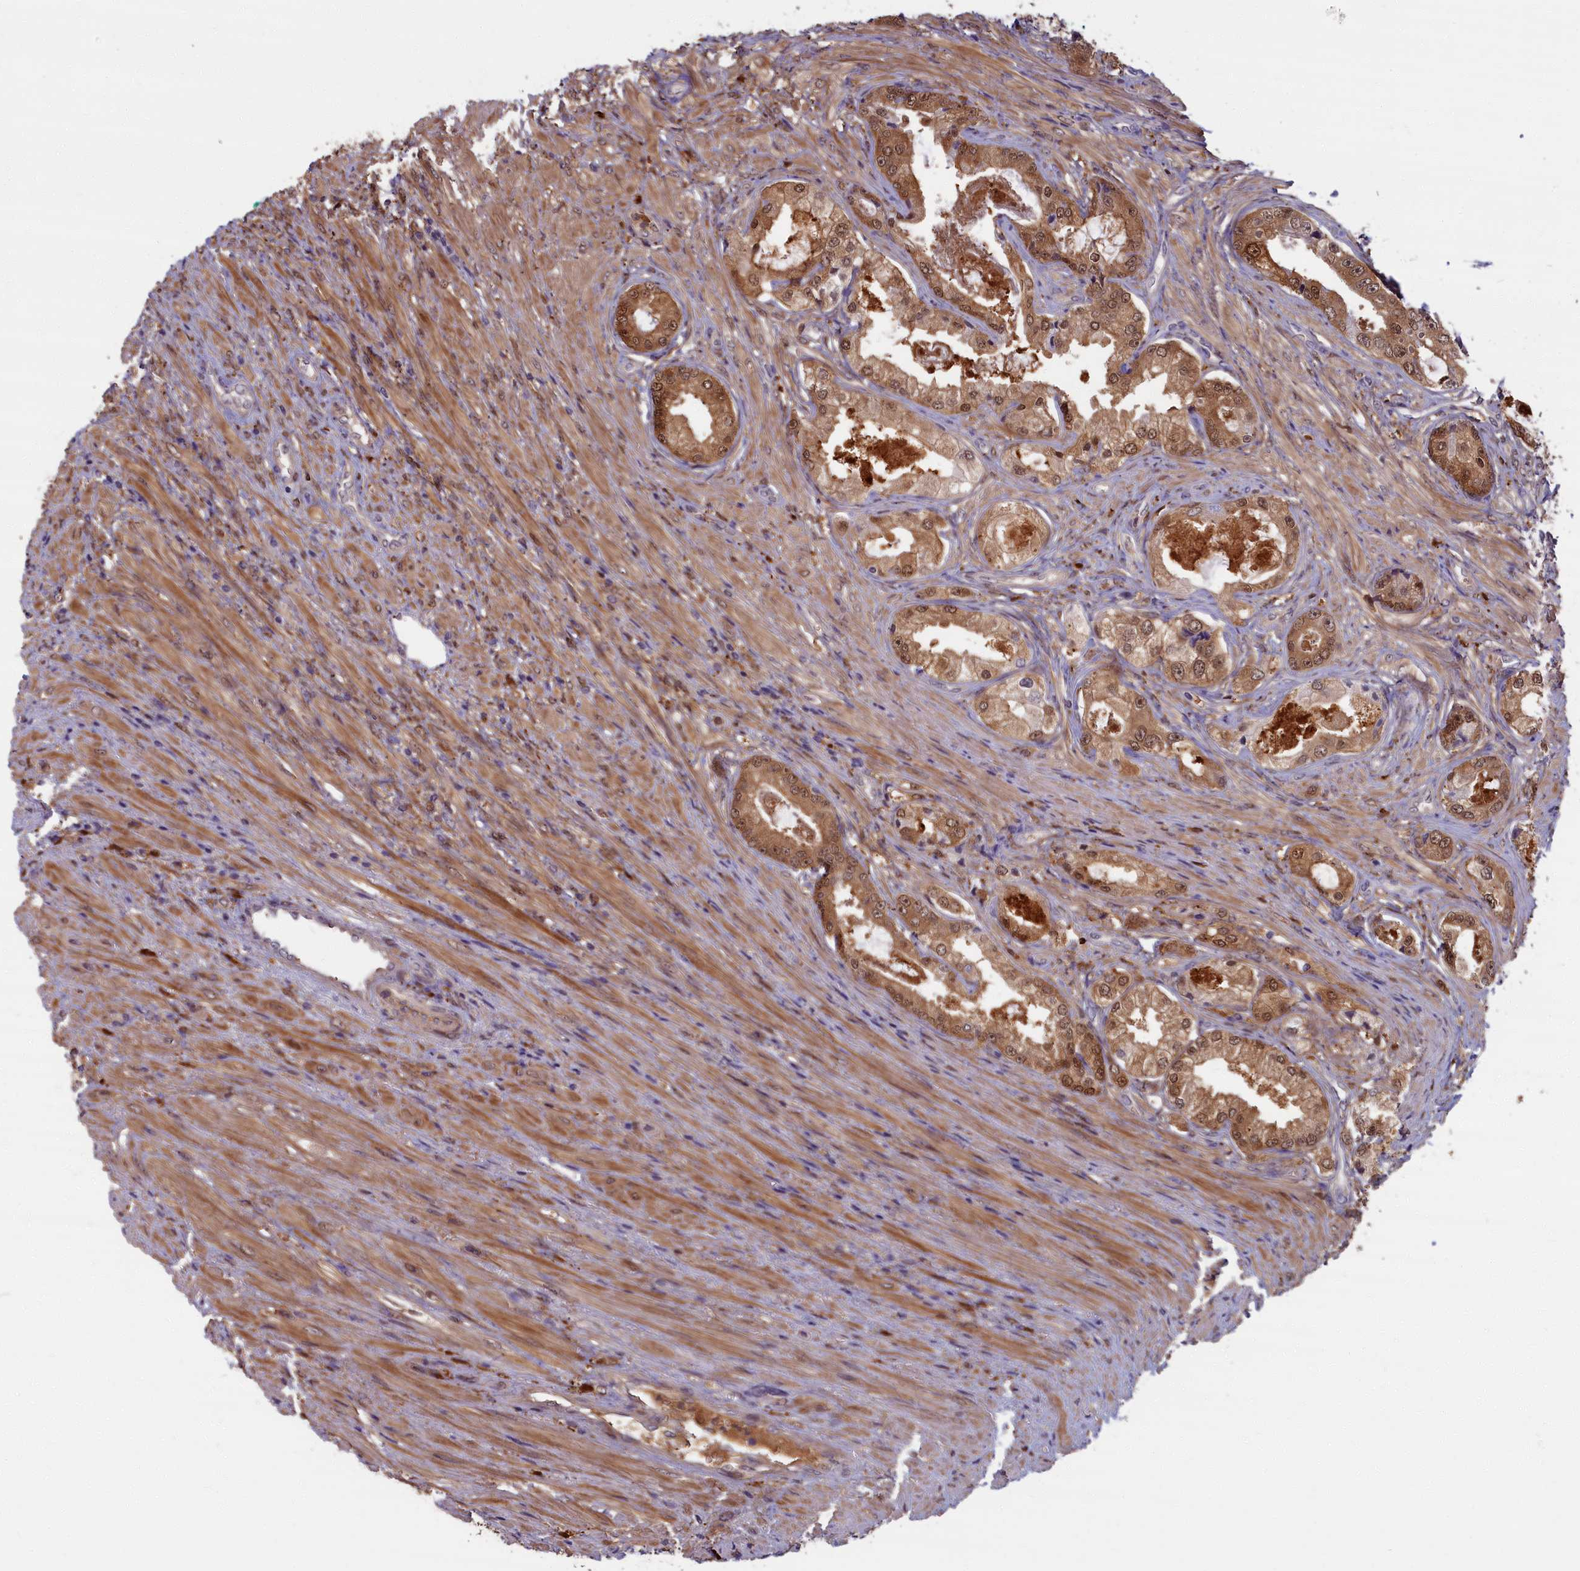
{"staining": {"intensity": "moderate", "quantity": ">75%", "location": "cytoplasmic/membranous,nuclear"}, "tissue": "prostate cancer", "cell_type": "Tumor cells", "image_type": "cancer", "snomed": [{"axis": "morphology", "description": "Adenocarcinoma, Low grade"}, {"axis": "topography", "description": "Prostate"}], "caption": "Immunohistochemical staining of prostate cancer demonstrates medium levels of moderate cytoplasmic/membranous and nuclear protein staining in approximately >75% of tumor cells. (Brightfield microscopy of DAB IHC at high magnification).", "gene": "BLVRB", "patient": {"sex": "male", "age": 68}}